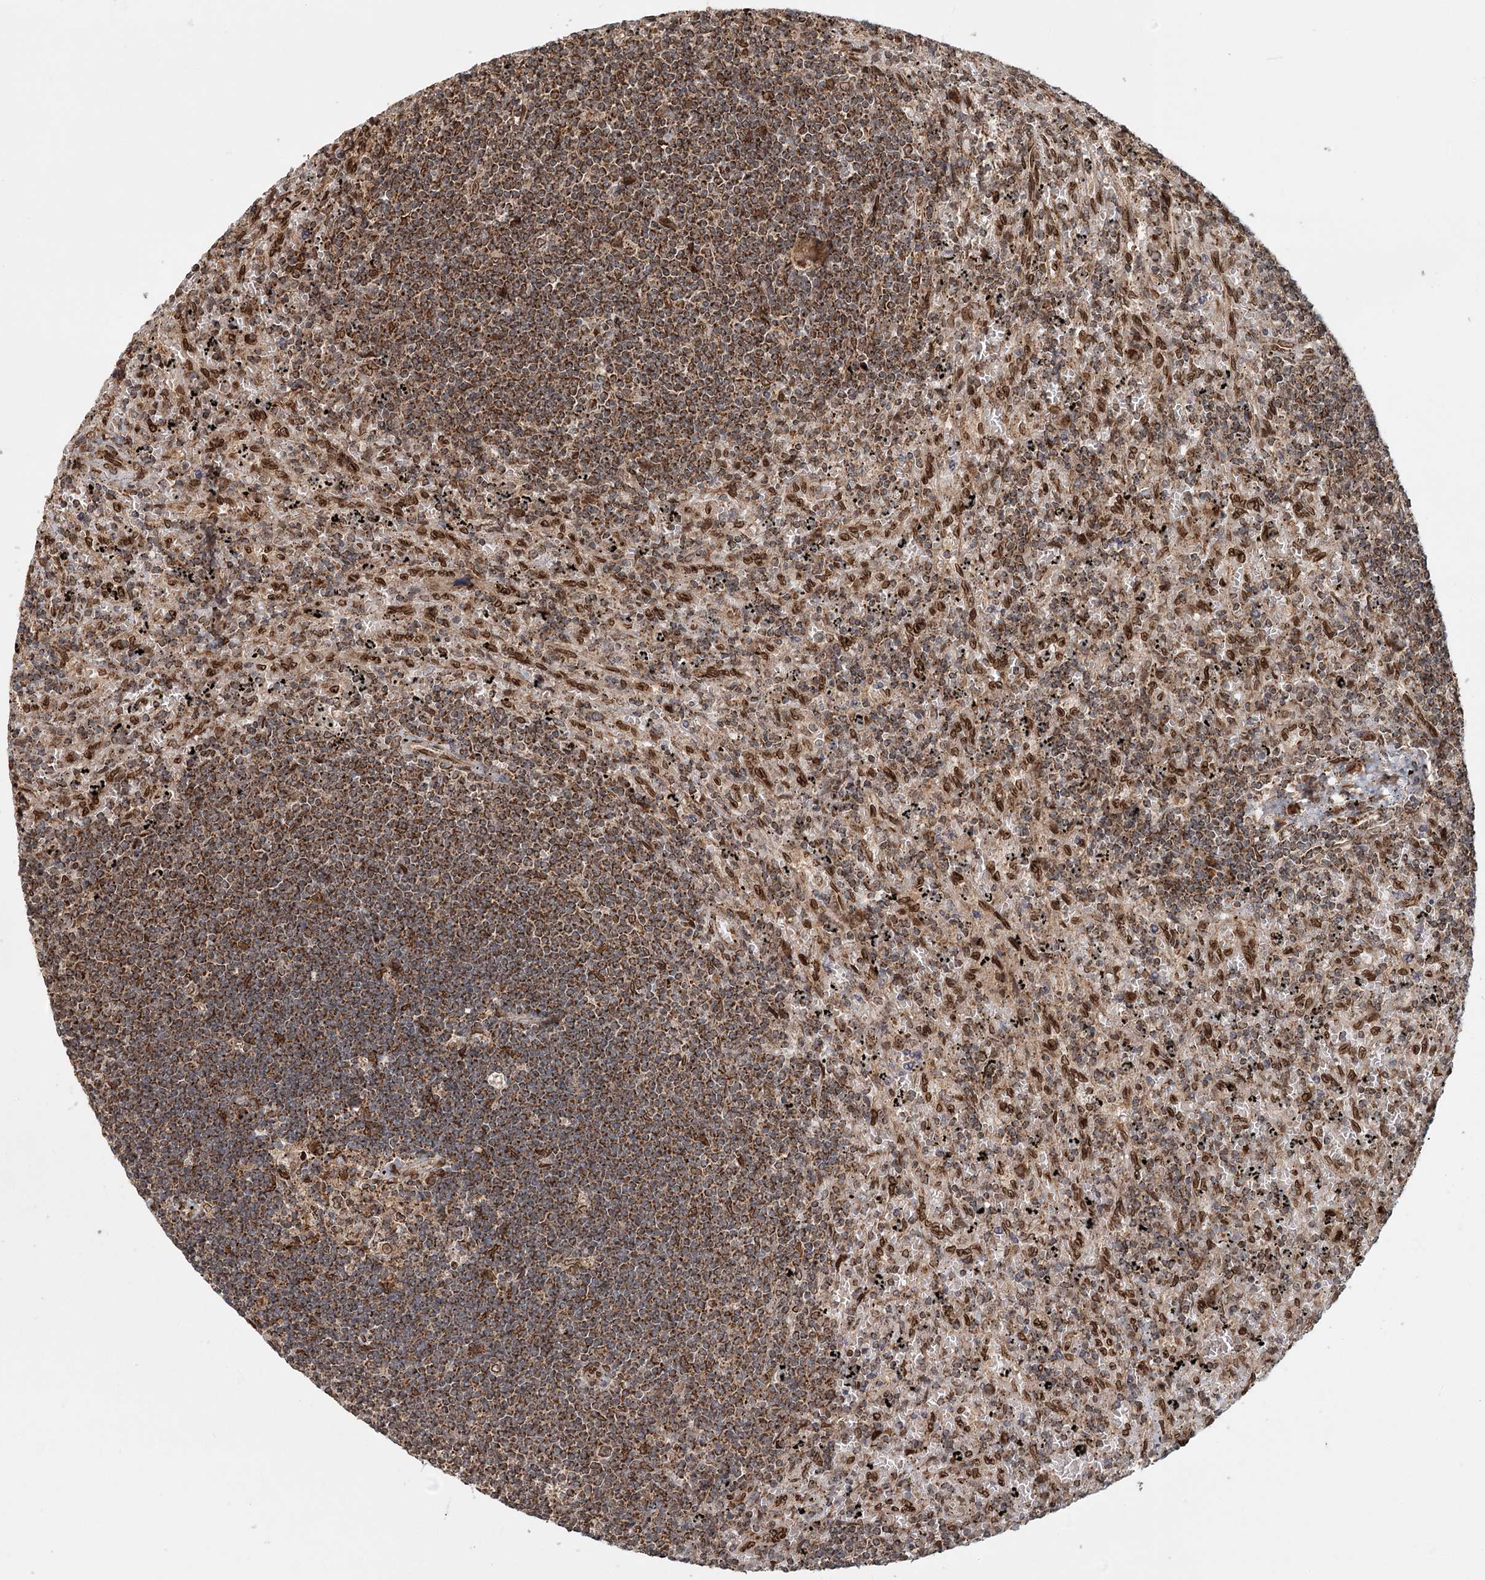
{"staining": {"intensity": "moderate", "quantity": ">75%", "location": "cytoplasmic/membranous"}, "tissue": "lymphoma", "cell_type": "Tumor cells", "image_type": "cancer", "snomed": [{"axis": "morphology", "description": "Malignant lymphoma, non-Hodgkin's type, Low grade"}, {"axis": "topography", "description": "Spleen"}], "caption": "A brown stain shows moderate cytoplasmic/membranous expression of a protein in lymphoma tumor cells. (brown staining indicates protein expression, while blue staining denotes nuclei).", "gene": "BCKDHA", "patient": {"sex": "male", "age": 76}}